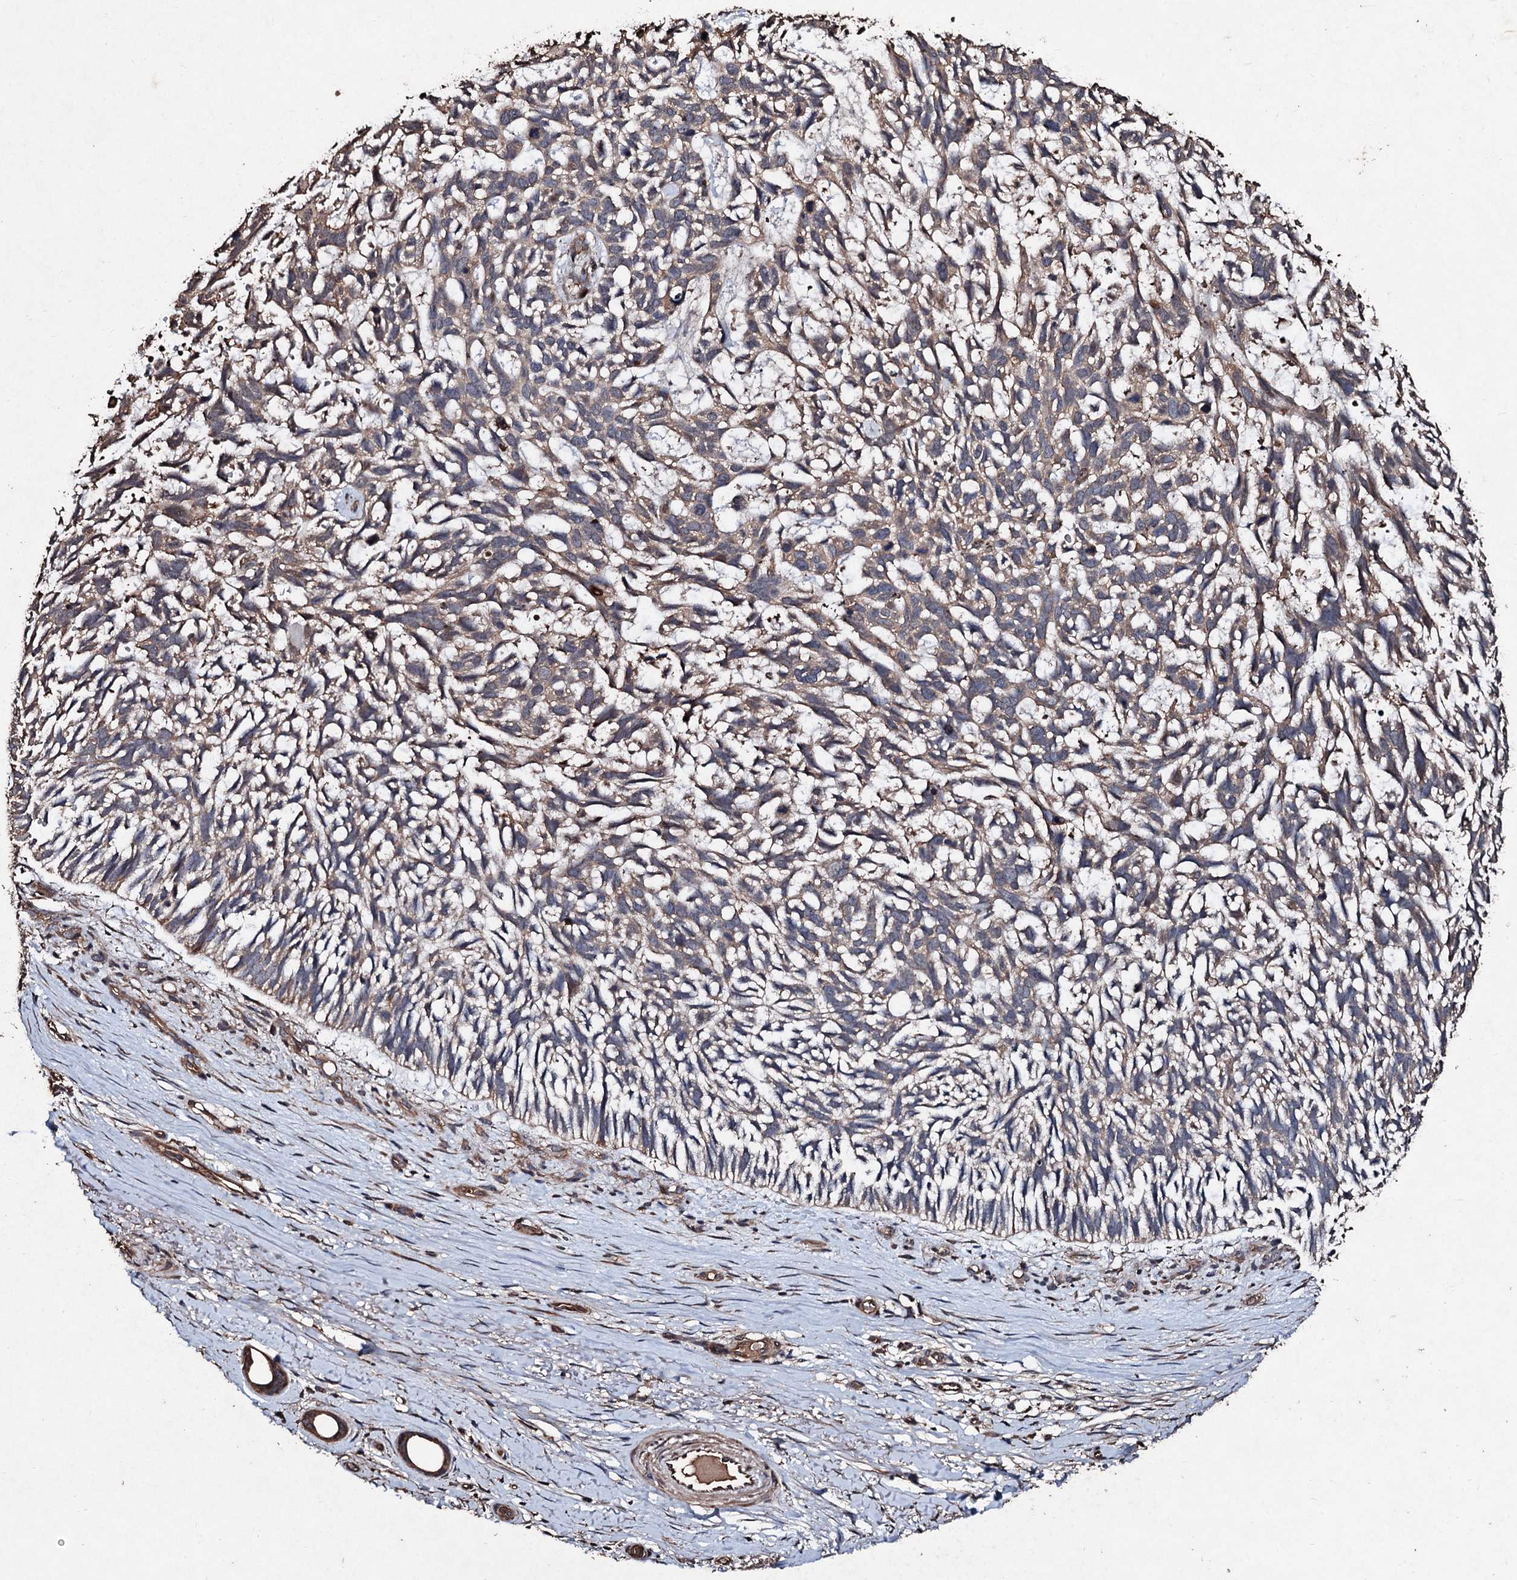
{"staining": {"intensity": "weak", "quantity": ">75%", "location": "cytoplasmic/membranous"}, "tissue": "skin cancer", "cell_type": "Tumor cells", "image_type": "cancer", "snomed": [{"axis": "morphology", "description": "Basal cell carcinoma"}, {"axis": "topography", "description": "Skin"}], "caption": "Immunohistochemistry (IHC) histopathology image of human skin basal cell carcinoma stained for a protein (brown), which reveals low levels of weak cytoplasmic/membranous expression in about >75% of tumor cells.", "gene": "KERA", "patient": {"sex": "male", "age": 88}}